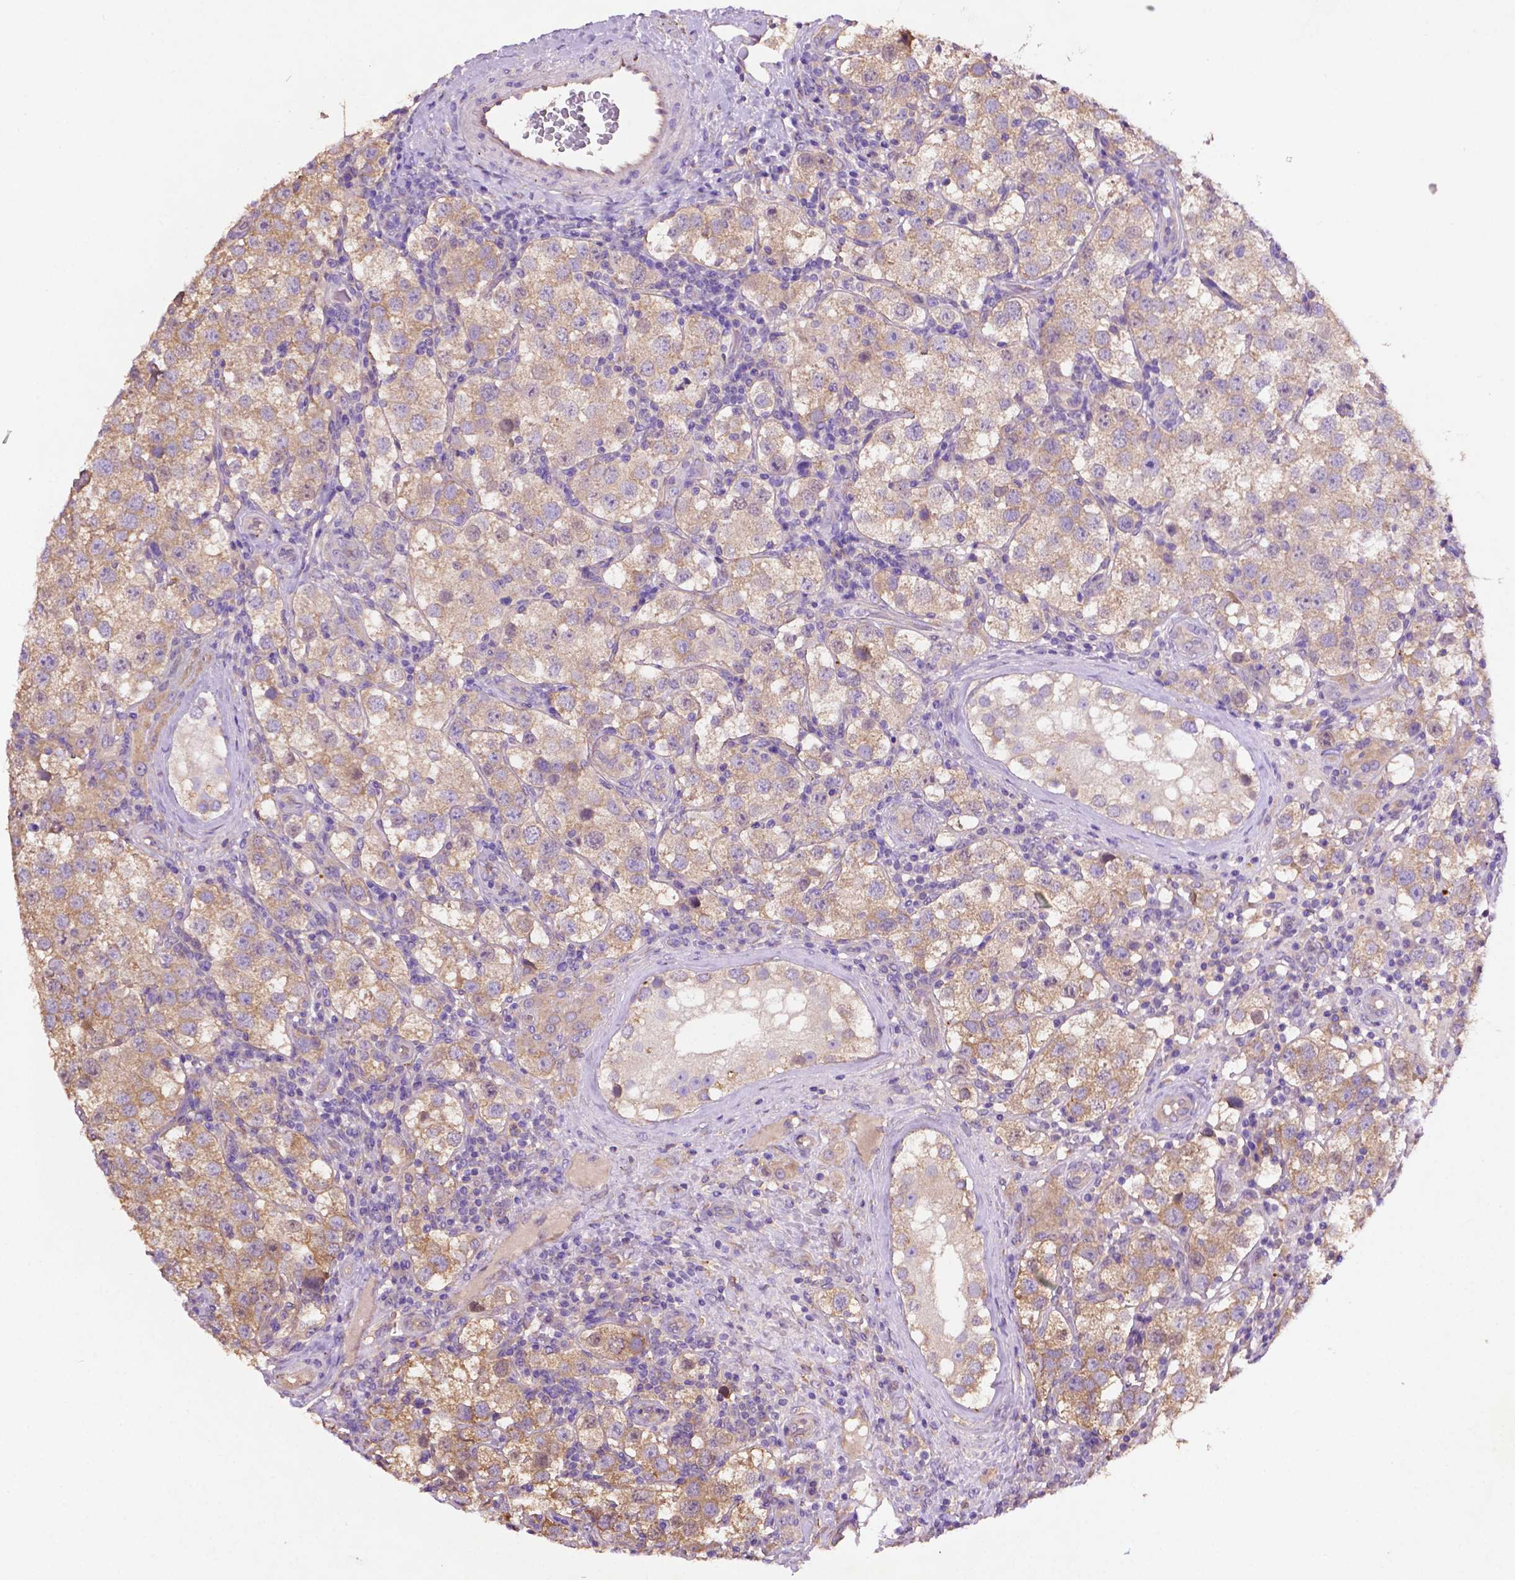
{"staining": {"intensity": "weak", "quantity": ">75%", "location": "cytoplasmic/membranous"}, "tissue": "testis cancer", "cell_type": "Tumor cells", "image_type": "cancer", "snomed": [{"axis": "morphology", "description": "Seminoma, NOS"}, {"axis": "topography", "description": "Testis"}], "caption": "A photomicrograph of testis cancer stained for a protein reveals weak cytoplasmic/membranous brown staining in tumor cells.", "gene": "GDPD5", "patient": {"sex": "male", "age": 37}}